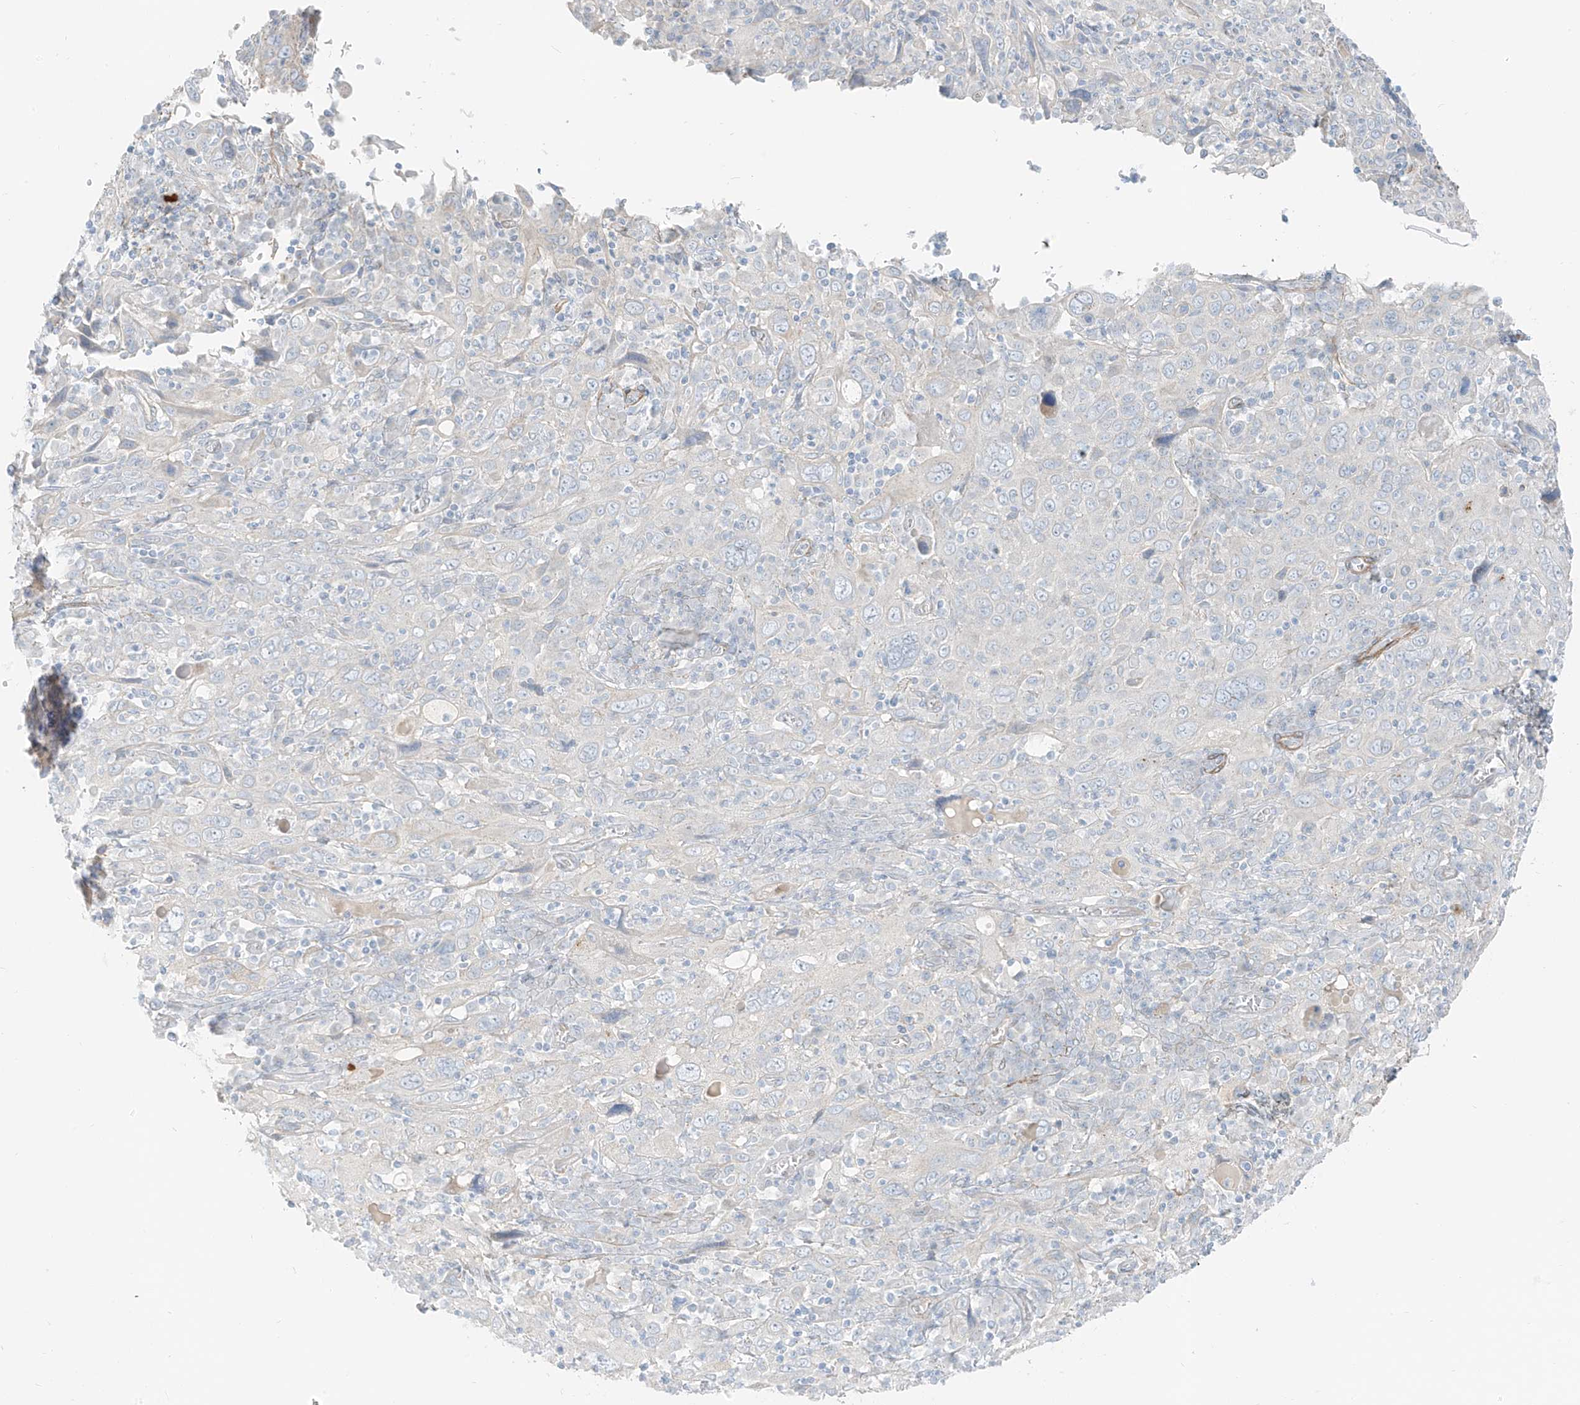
{"staining": {"intensity": "negative", "quantity": "none", "location": "none"}, "tissue": "cervical cancer", "cell_type": "Tumor cells", "image_type": "cancer", "snomed": [{"axis": "morphology", "description": "Squamous cell carcinoma, NOS"}, {"axis": "topography", "description": "Cervix"}], "caption": "Tumor cells show no significant protein expression in squamous cell carcinoma (cervical). Nuclei are stained in blue.", "gene": "SMCP", "patient": {"sex": "female", "age": 46}}